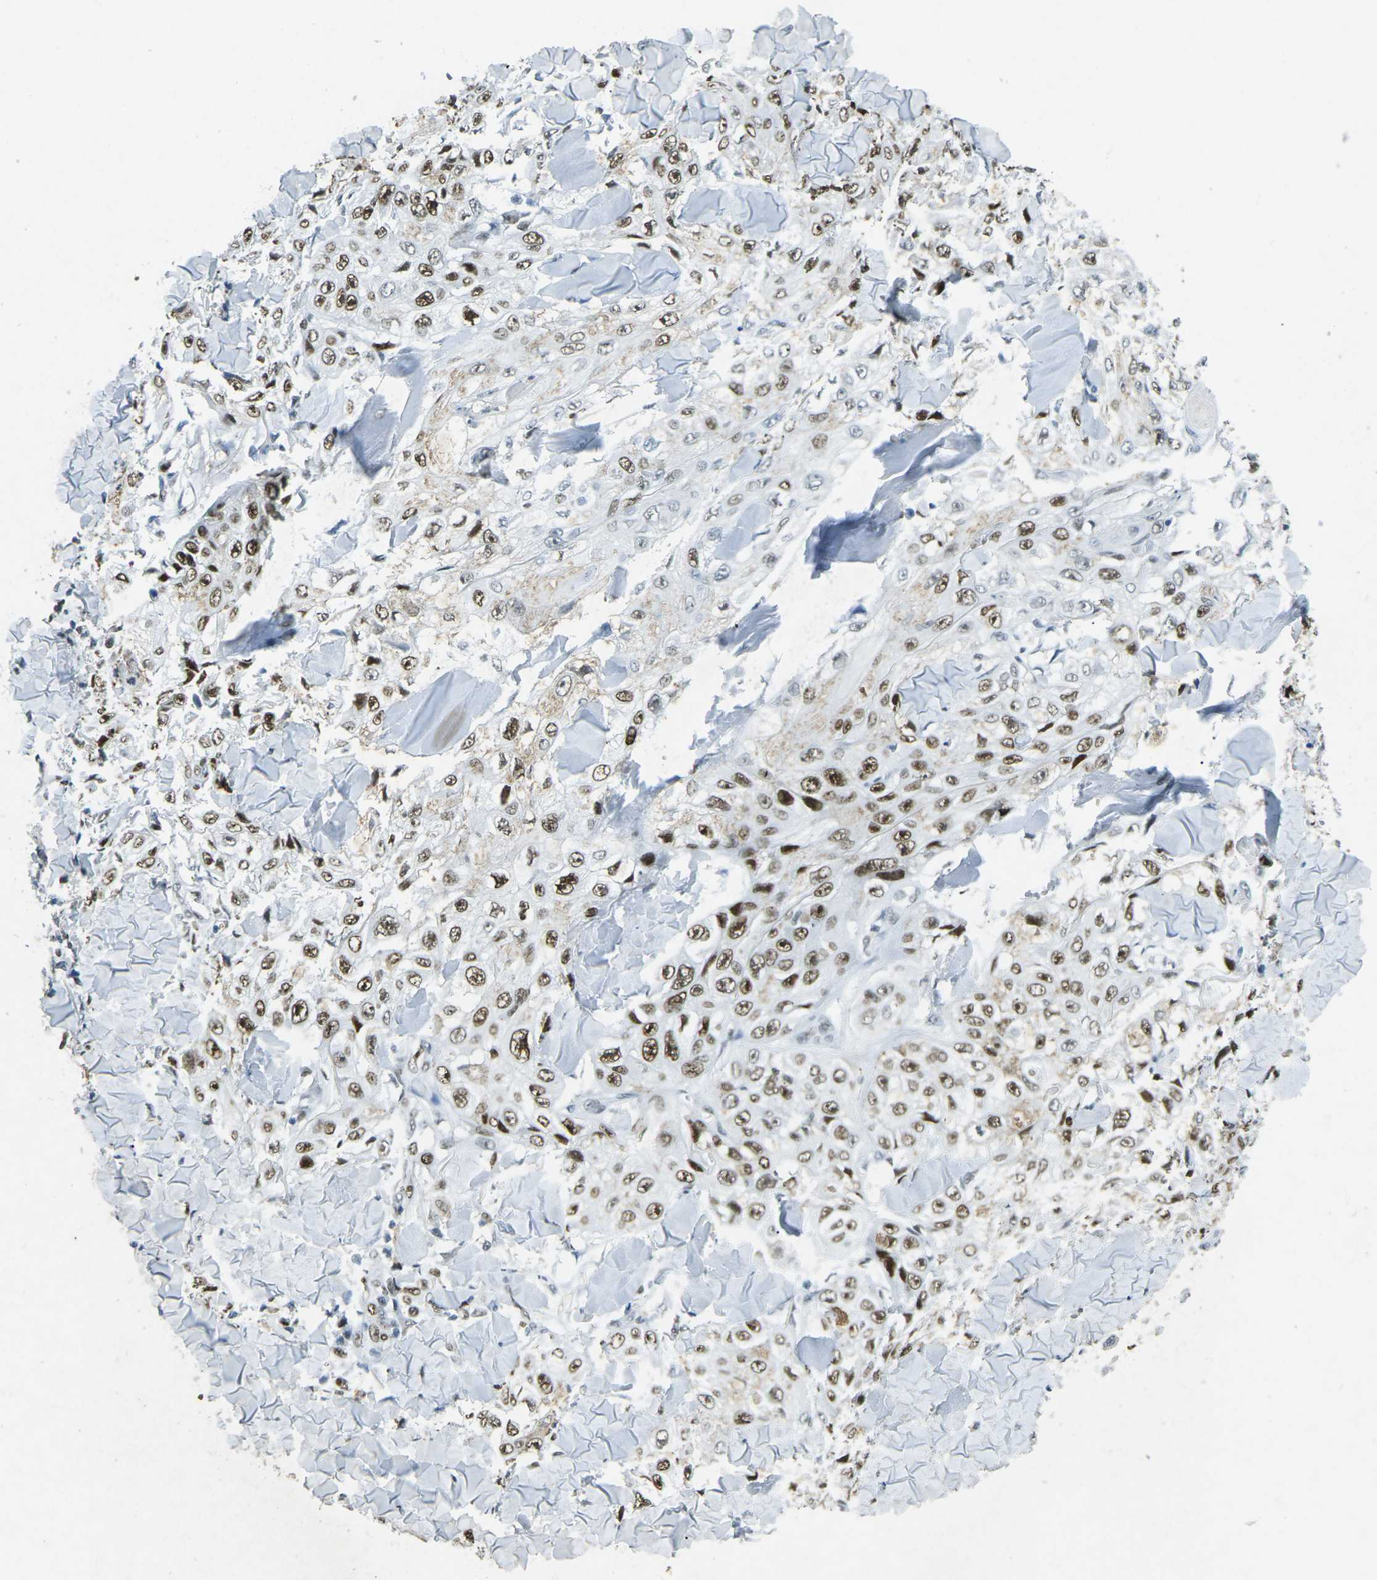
{"staining": {"intensity": "moderate", "quantity": ">75%", "location": "nuclear"}, "tissue": "skin cancer", "cell_type": "Tumor cells", "image_type": "cancer", "snomed": [{"axis": "morphology", "description": "Squamous cell carcinoma, NOS"}, {"axis": "topography", "description": "Skin"}], "caption": "Protein staining displays moderate nuclear expression in approximately >75% of tumor cells in skin cancer.", "gene": "RB1", "patient": {"sex": "male", "age": 86}}